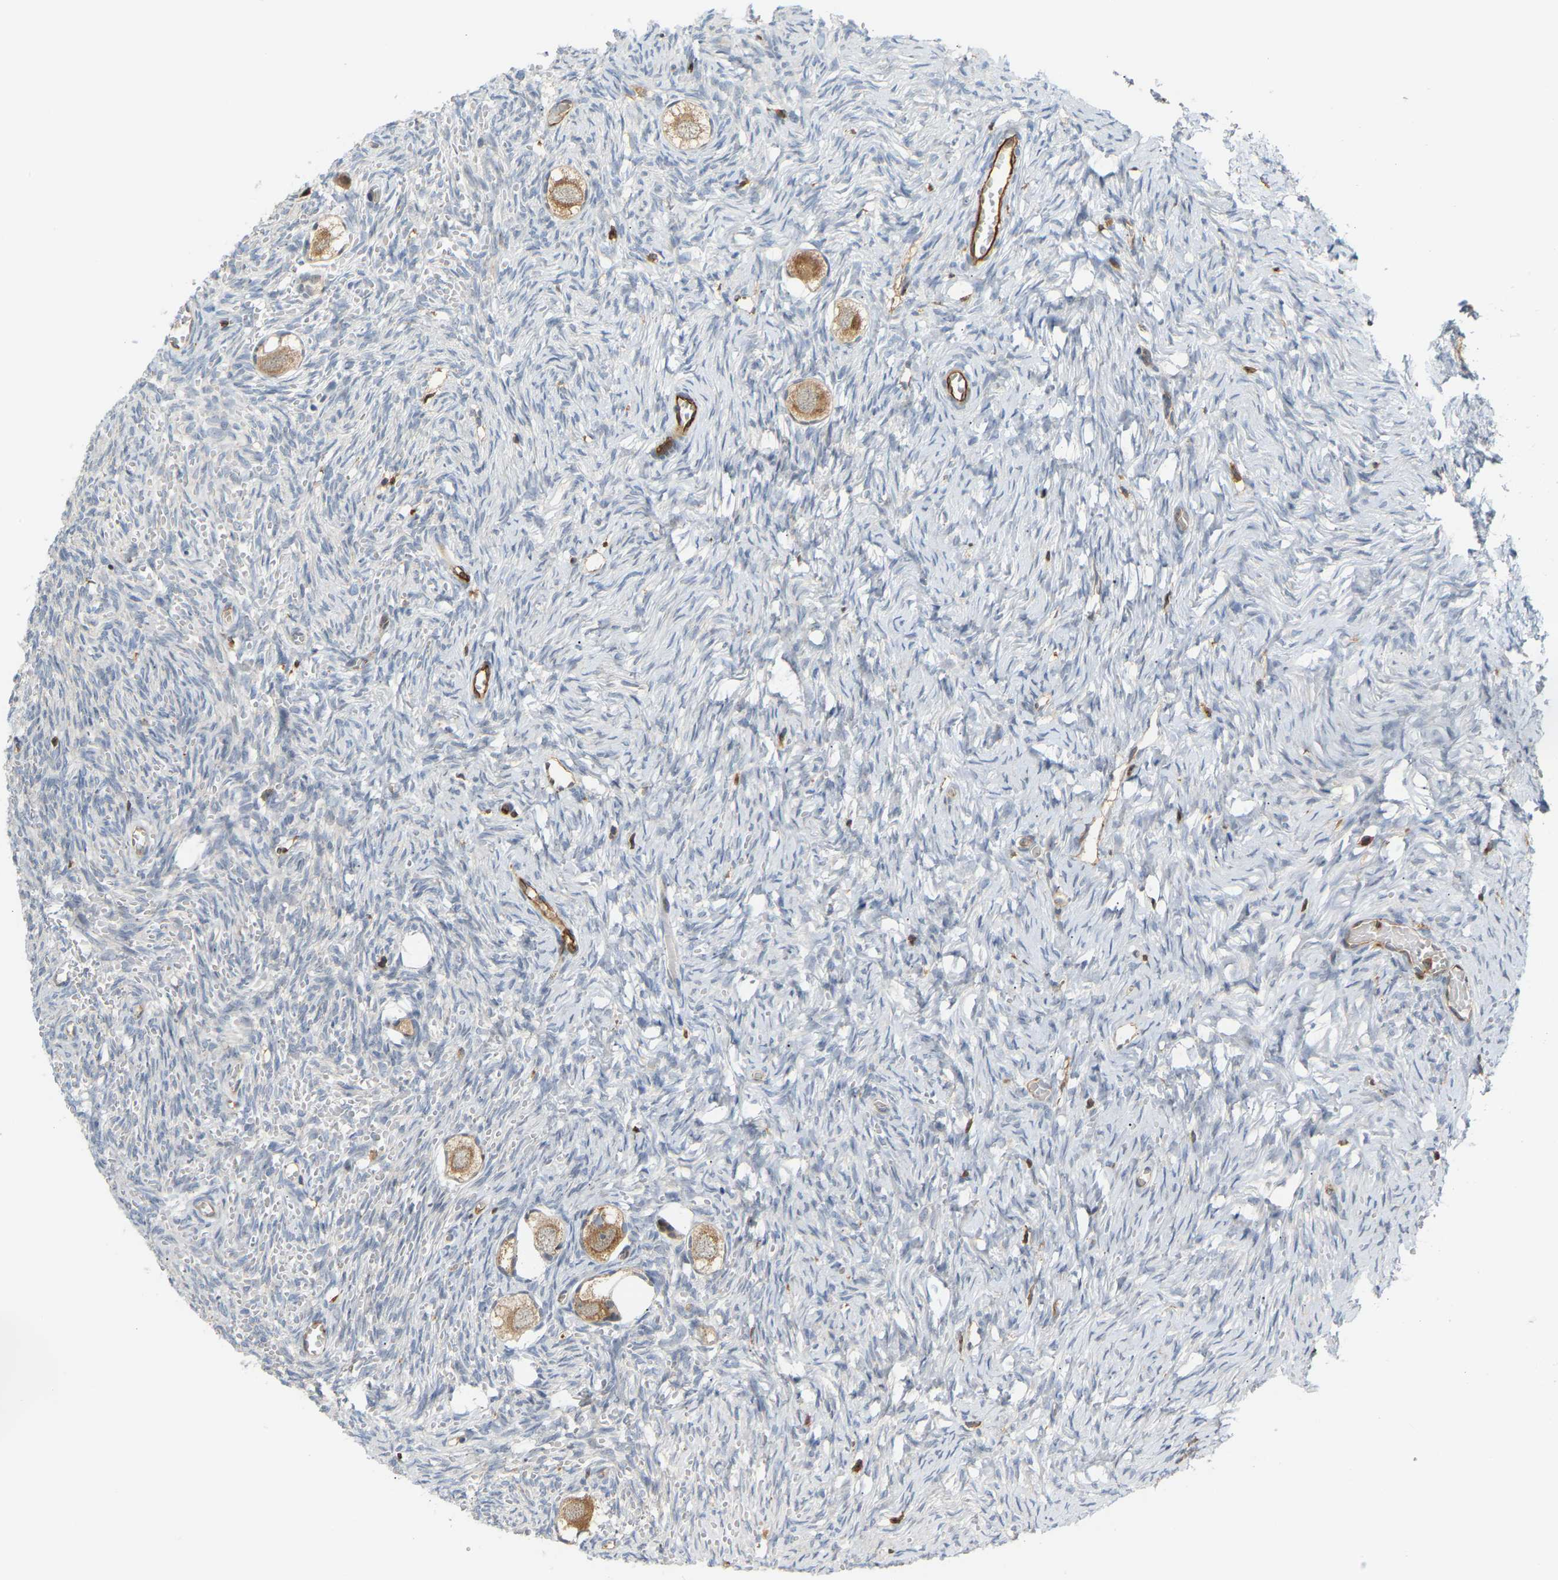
{"staining": {"intensity": "moderate", "quantity": "25%-75%", "location": "cytoplasmic/membranous"}, "tissue": "ovary", "cell_type": "Follicle cells", "image_type": "normal", "snomed": [{"axis": "morphology", "description": "Normal tissue, NOS"}, {"axis": "topography", "description": "Ovary"}], "caption": "About 25%-75% of follicle cells in normal human ovary exhibit moderate cytoplasmic/membranous protein positivity as visualized by brown immunohistochemical staining.", "gene": "PLCG2", "patient": {"sex": "female", "age": 27}}